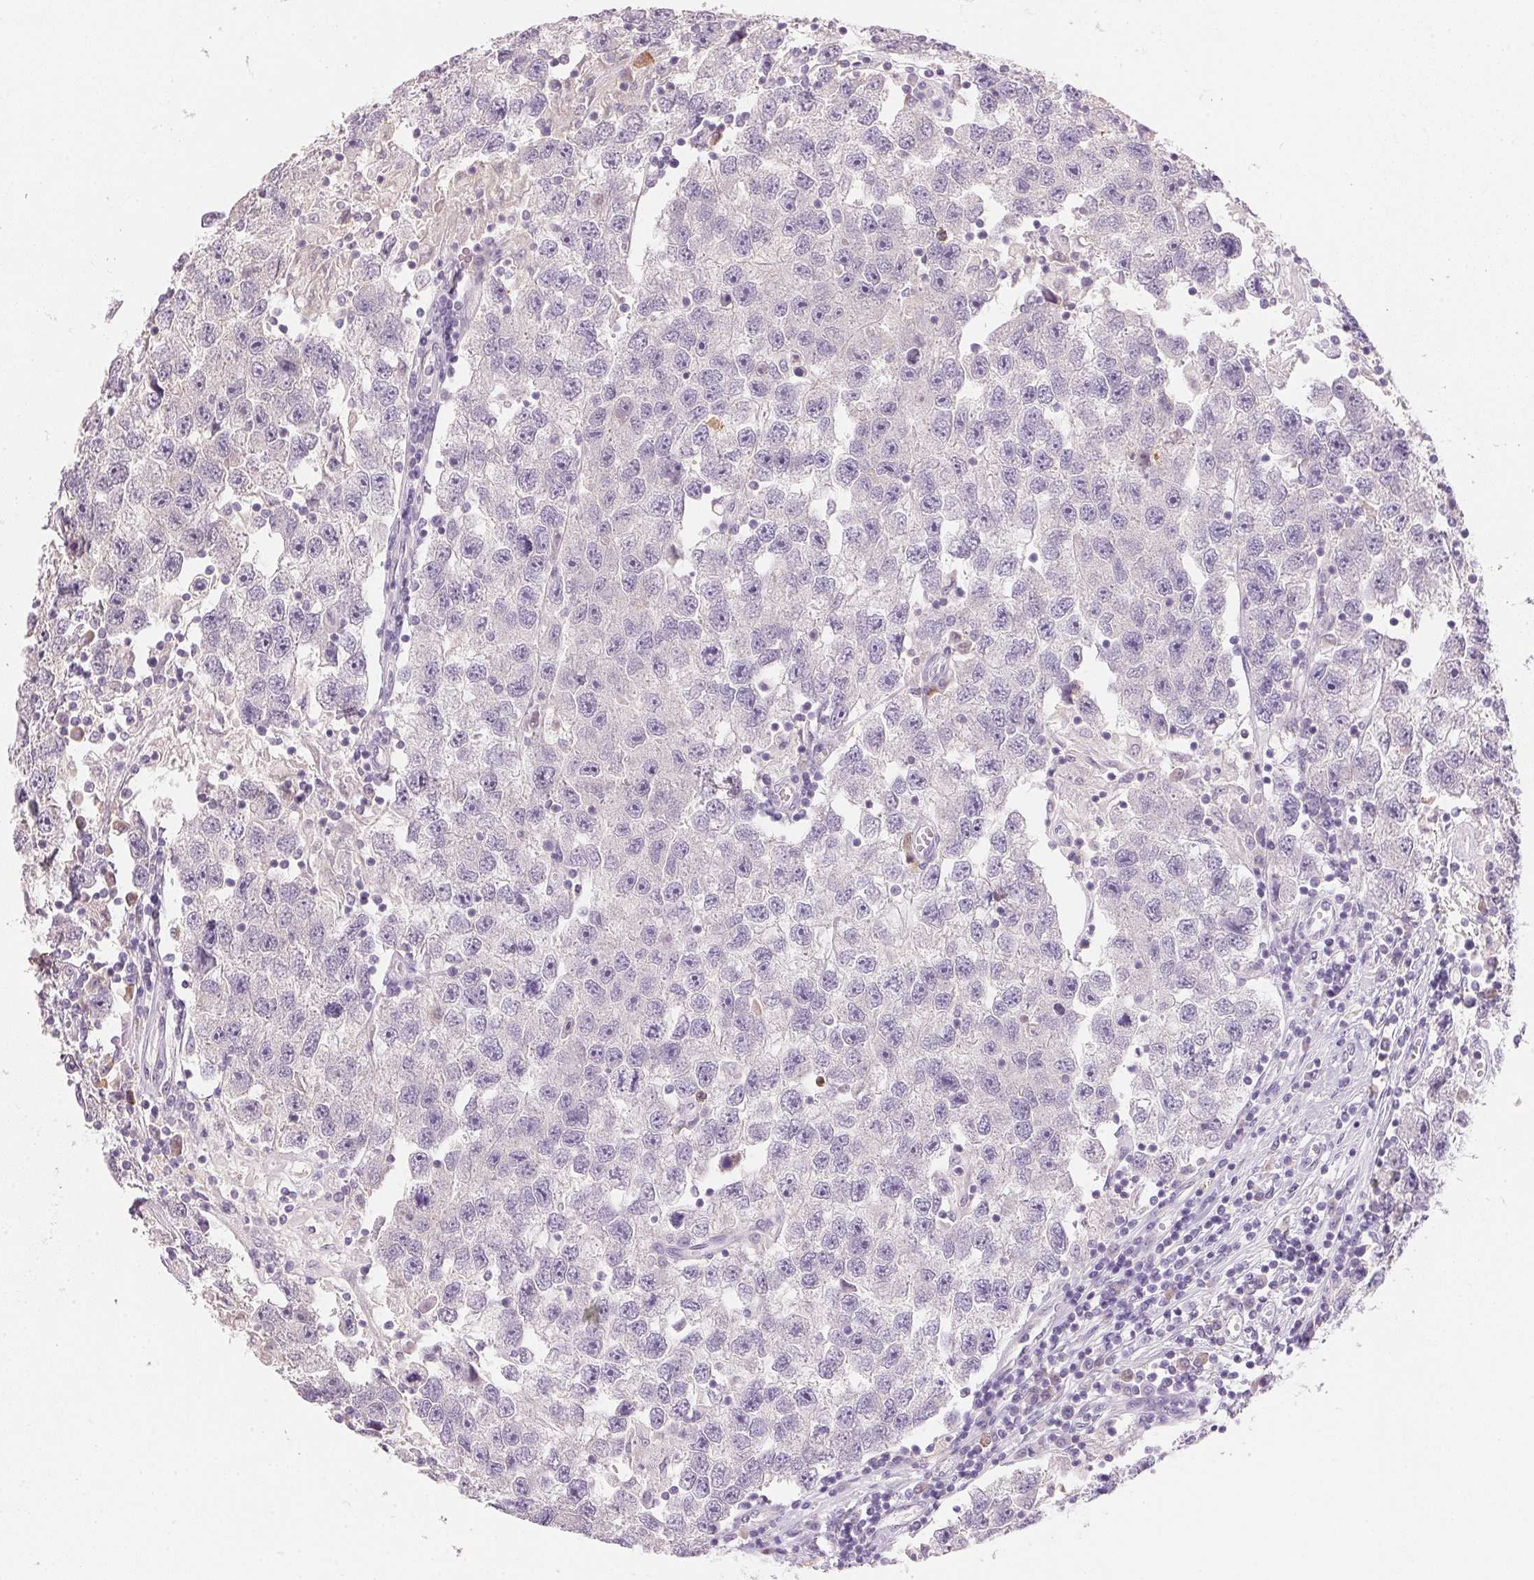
{"staining": {"intensity": "negative", "quantity": "none", "location": "none"}, "tissue": "testis cancer", "cell_type": "Tumor cells", "image_type": "cancer", "snomed": [{"axis": "morphology", "description": "Seminoma, NOS"}, {"axis": "topography", "description": "Testis"}], "caption": "This is an IHC image of testis cancer (seminoma). There is no expression in tumor cells.", "gene": "FNDC4", "patient": {"sex": "male", "age": 26}}